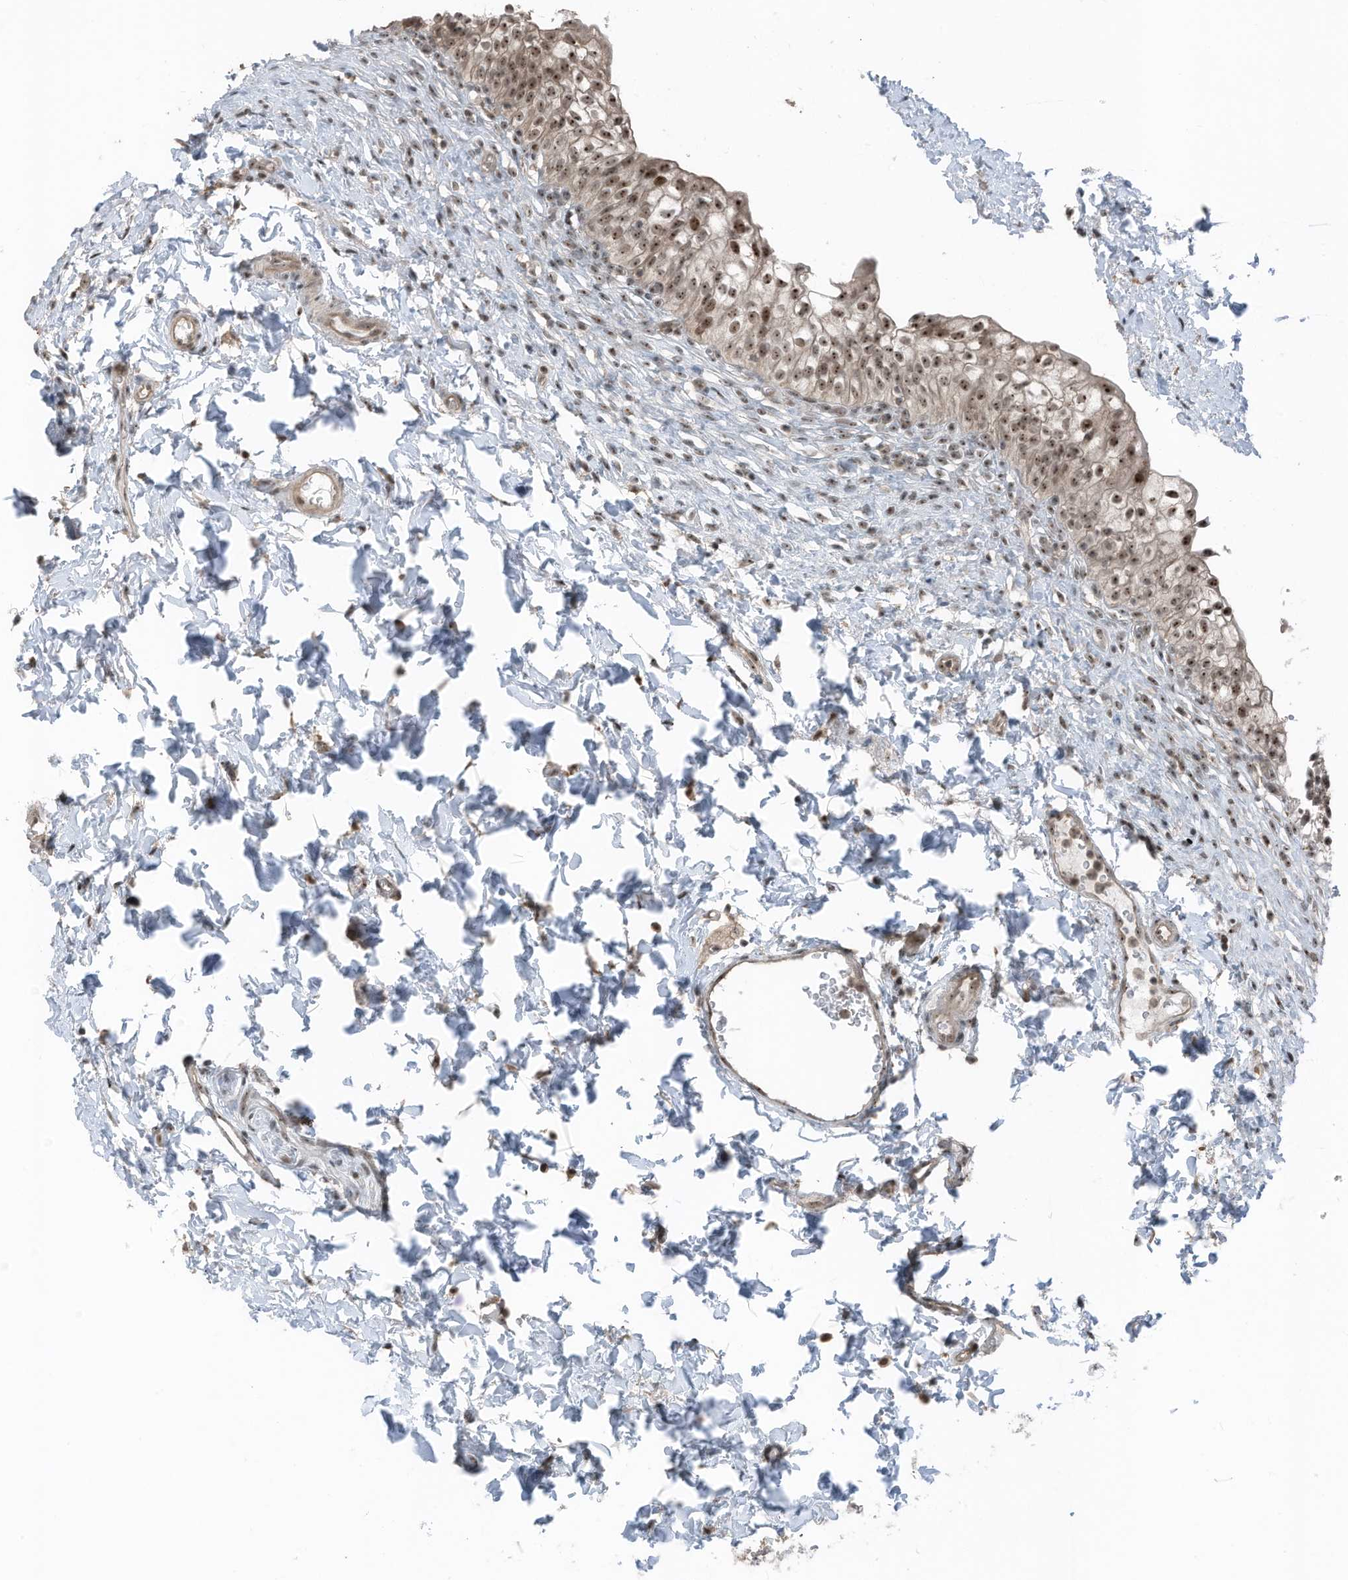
{"staining": {"intensity": "moderate", "quantity": ">75%", "location": "cytoplasmic/membranous,nuclear"}, "tissue": "urinary bladder", "cell_type": "Urothelial cells", "image_type": "normal", "snomed": [{"axis": "morphology", "description": "Normal tissue, NOS"}, {"axis": "topography", "description": "Urinary bladder"}], "caption": "About >75% of urothelial cells in benign human urinary bladder display moderate cytoplasmic/membranous,nuclear protein positivity as visualized by brown immunohistochemical staining.", "gene": "UTP3", "patient": {"sex": "male", "age": 55}}